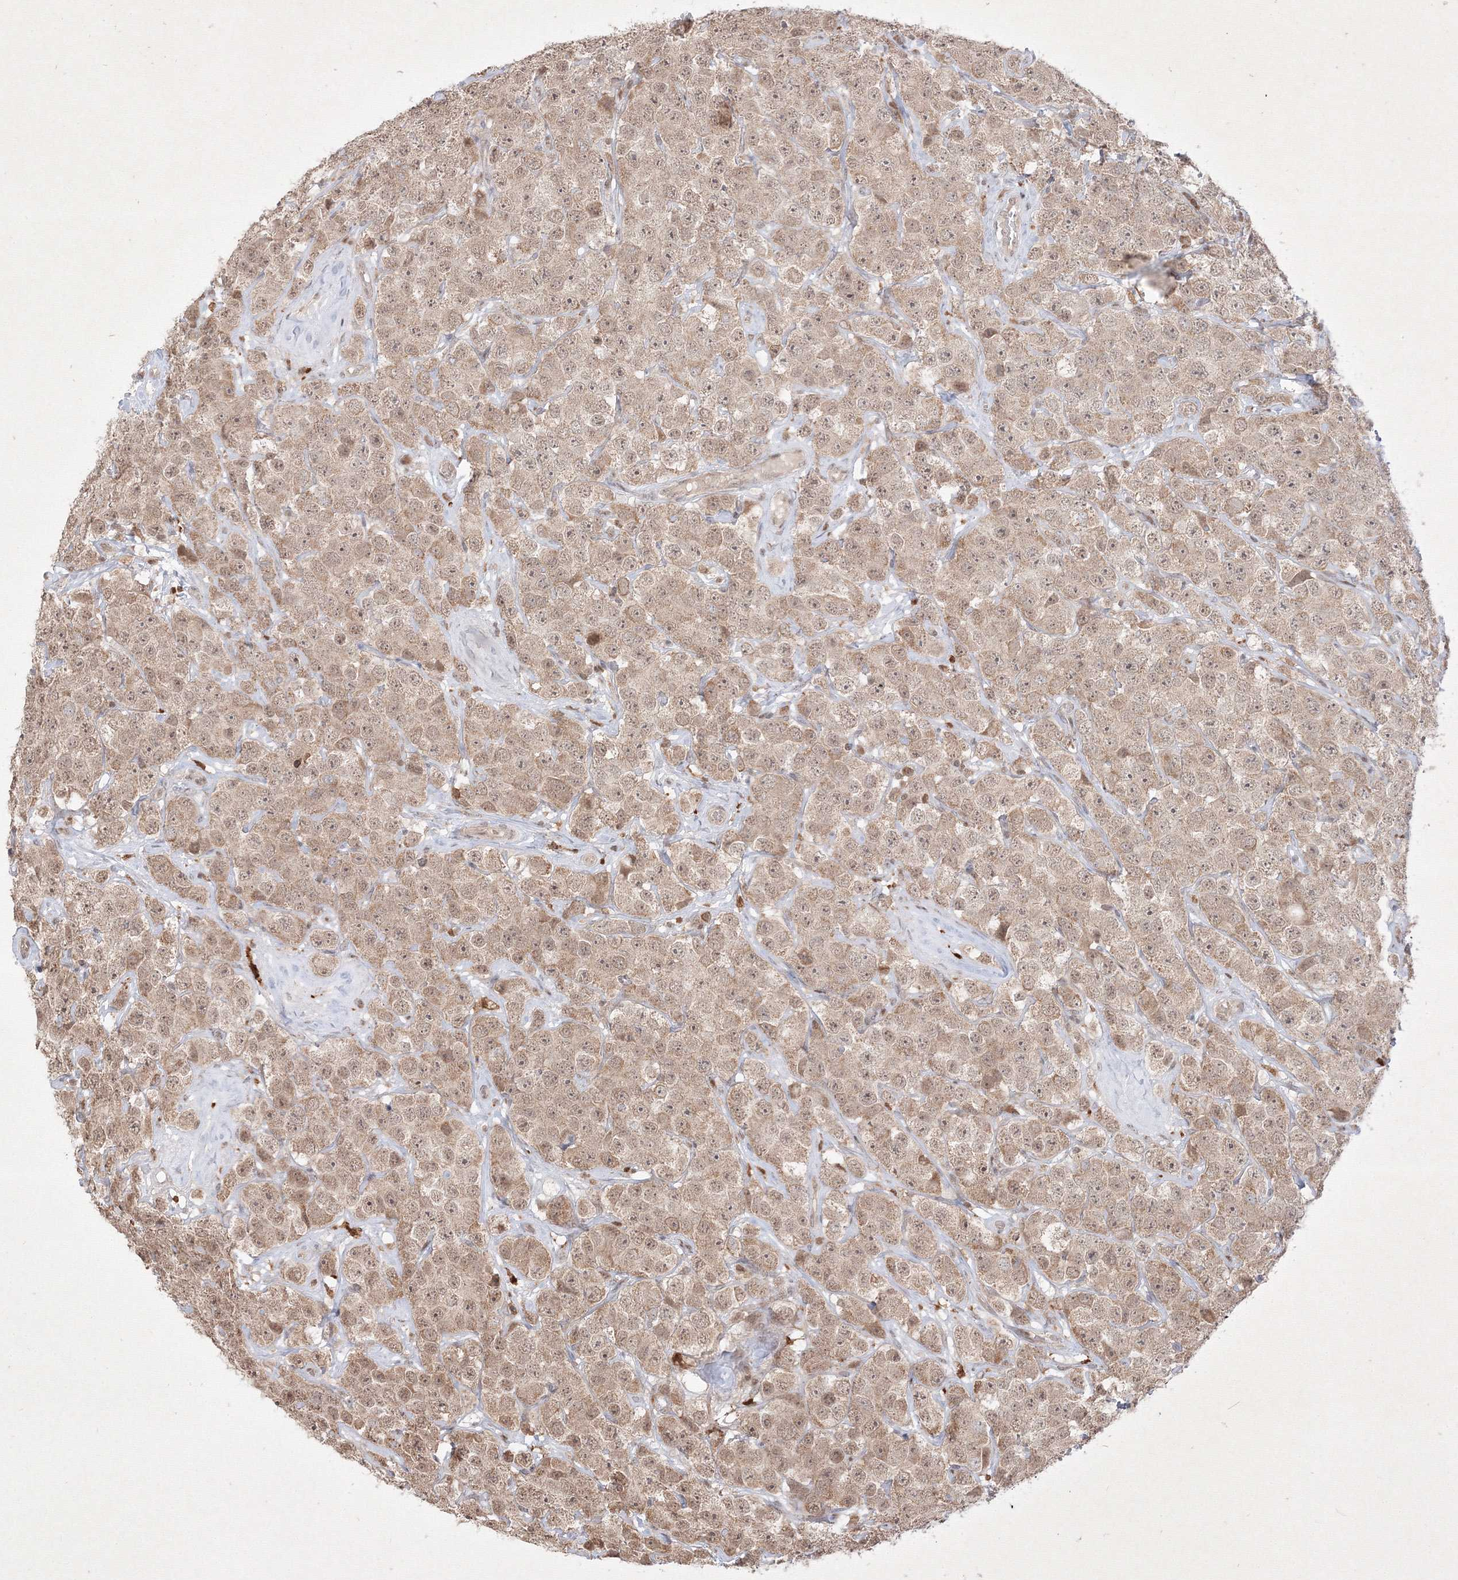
{"staining": {"intensity": "weak", "quantity": ">75%", "location": "cytoplasmic/membranous,nuclear"}, "tissue": "testis cancer", "cell_type": "Tumor cells", "image_type": "cancer", "snomed": [{"axis": "morphology", "description": "Seminoma, NOS"}, {"axis": "topography", "description": "Testis"}], "caption": "Seminoma (testis) tissue displays weak cytoplasmic/membranous and nuclear positivity in approximately >75% of tumor cells", "gene": "TAB1", "patient": {"sex": "male", "age": 28}}